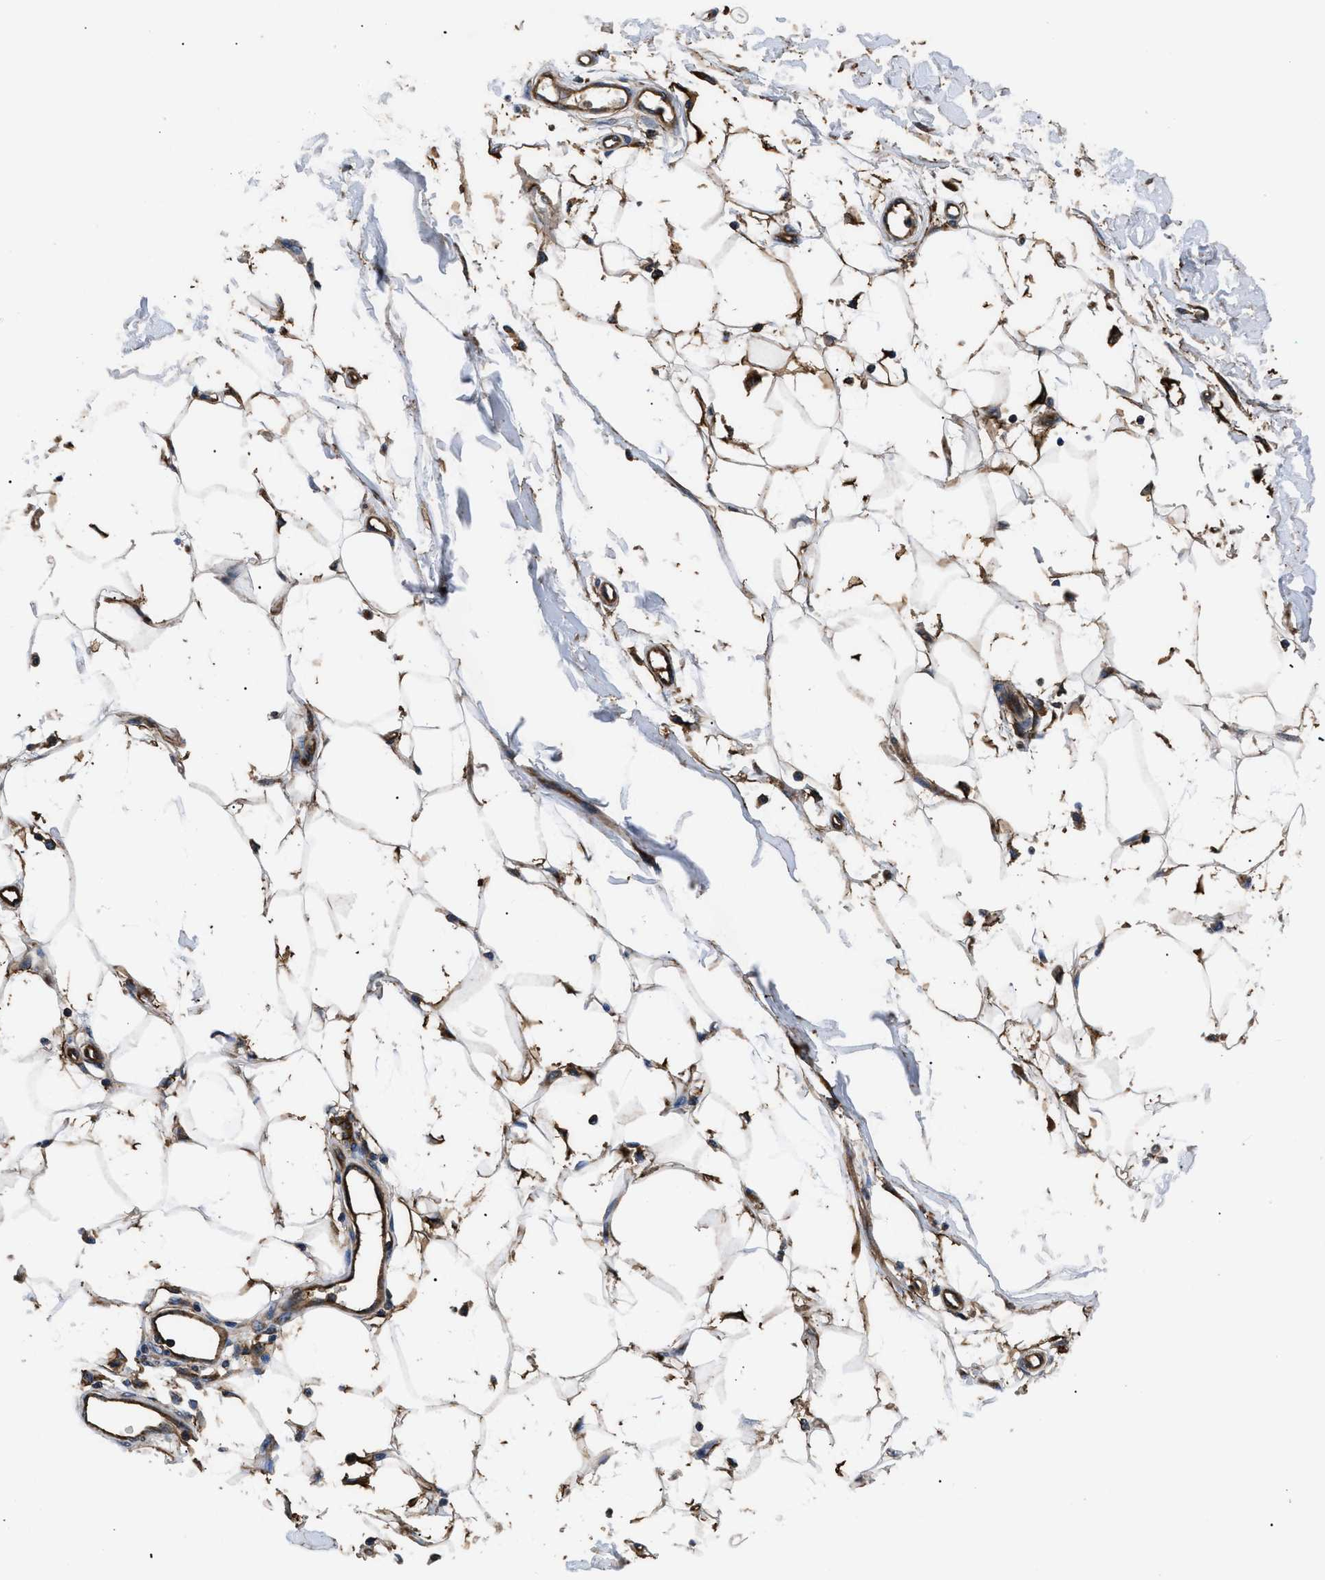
{"staining": {"intensity": "negative", "quantity": "none", "location": "none"}, "tissue": "adipose tissue", "cell_type": "Adipocytes", "image_type": "normal", "snomed": [{"axis": "morphology", "description": "Normal tissue, NOS"}, {"axis": "morphology", "description": "Squamous cell carcinoma, NOS"}, {"axis": "topography", "description": "Skin"}, {"axis": "topography", "description": "Peripheral nerve tissue"}], "caption": "The IHC photomicrograph has no significant staining in adipocytes of adipose tissue.", "gene": "NT5E", "patient": {"sex": "male", "age": 83}}